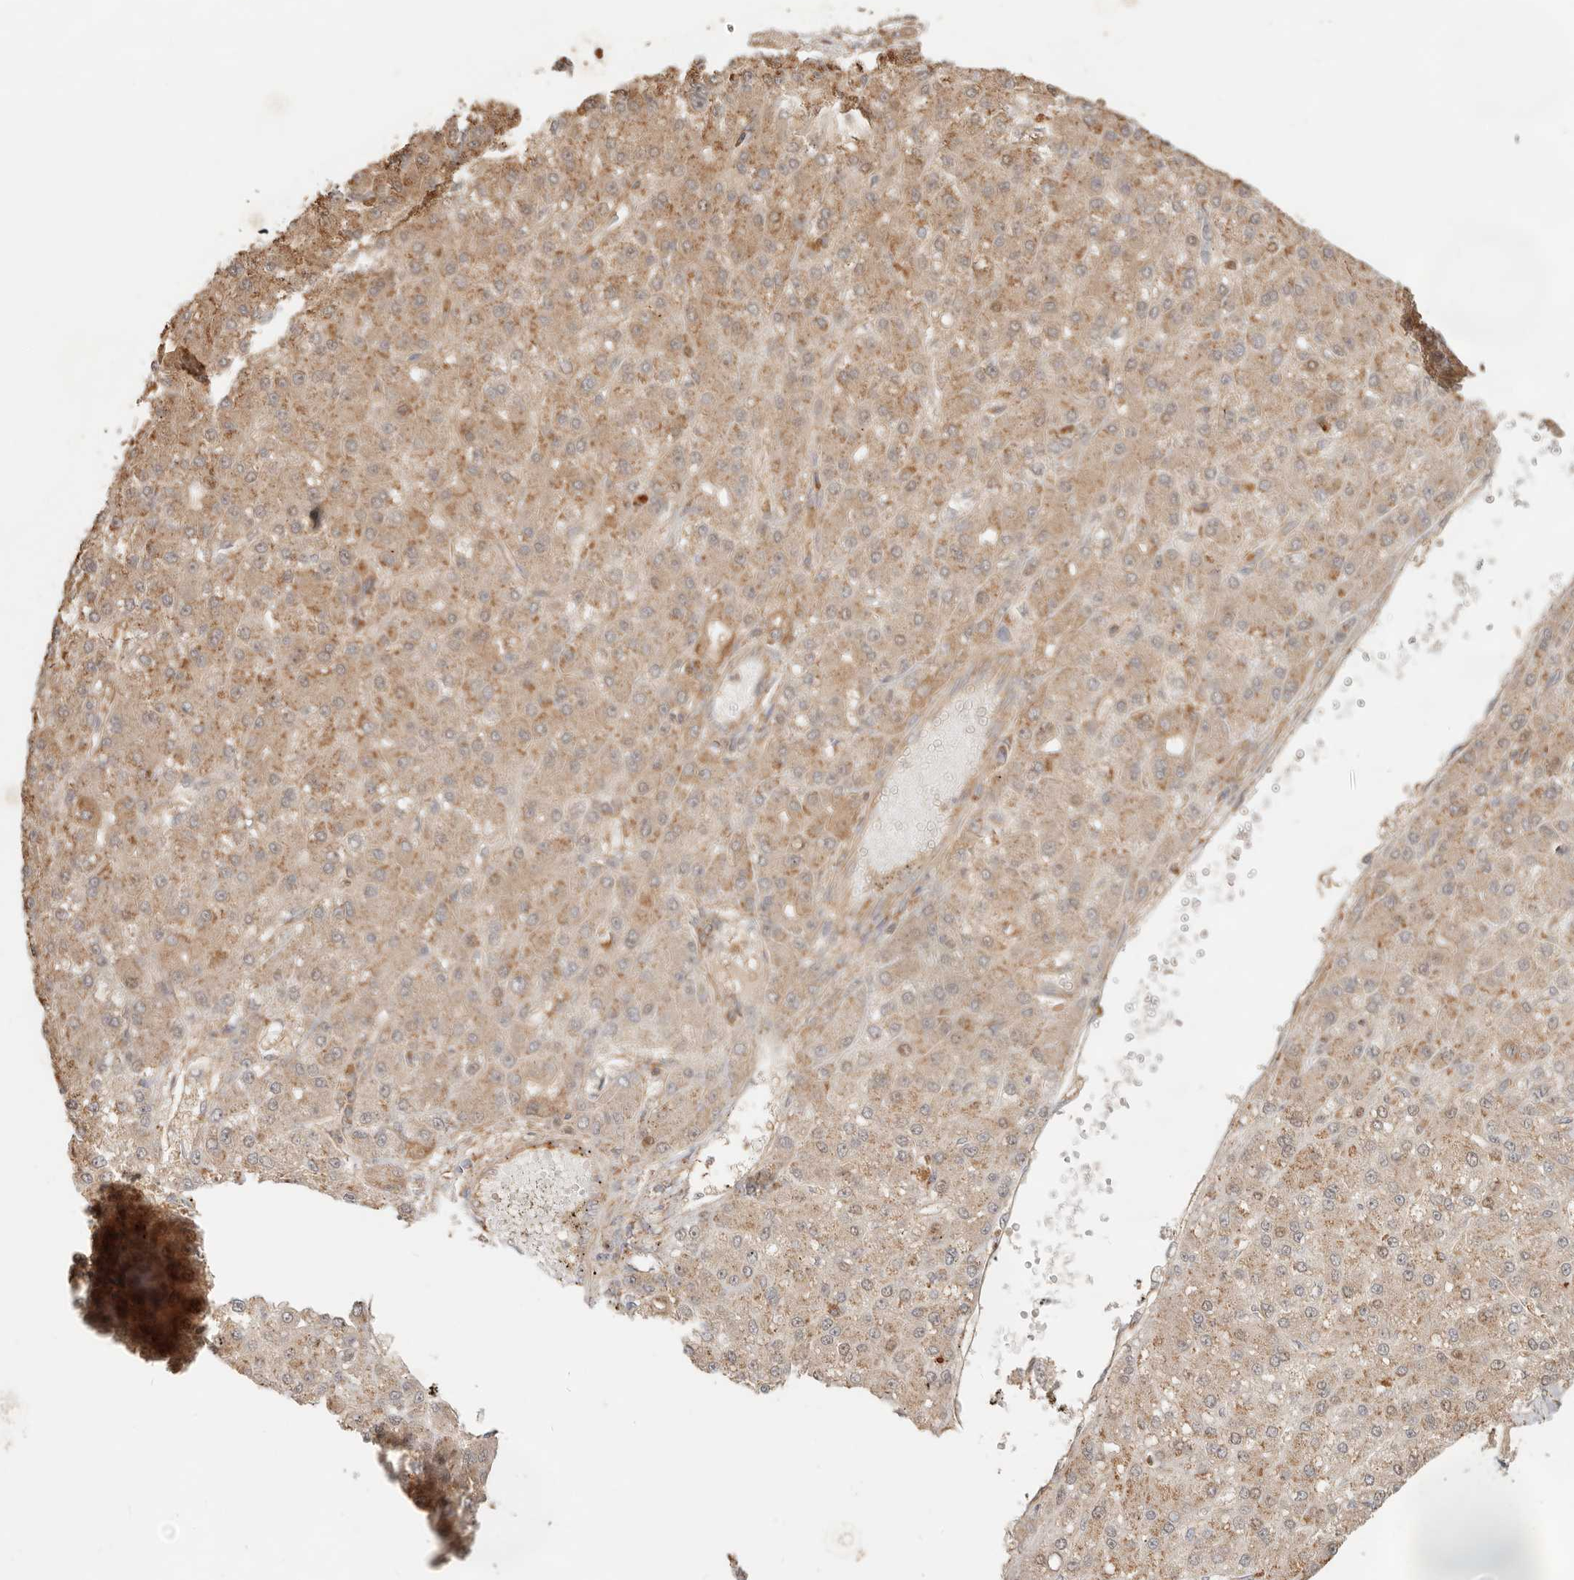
{"staining": {"intensity": "moderate", "quantity": ">75%", "location": "cytoplasmic/membranous"}, "tissue": "liver cancer", "cell_type": "Tumor cells", "image_type": "cancer", "snomed": [{"axis": "morphology", "description": "Carcinoma, Hepatocellular, NOS"}, {"axis": "topography", "description": "Liver"}], "caption": "Protein expression analysis of human liver hepatocellular carcinoma reveals moderate cytoplasmic/membranous staining in about >75% of tumor cells.", "gene": "HEXD", "patient": {"sex": "male", "age": 67}}